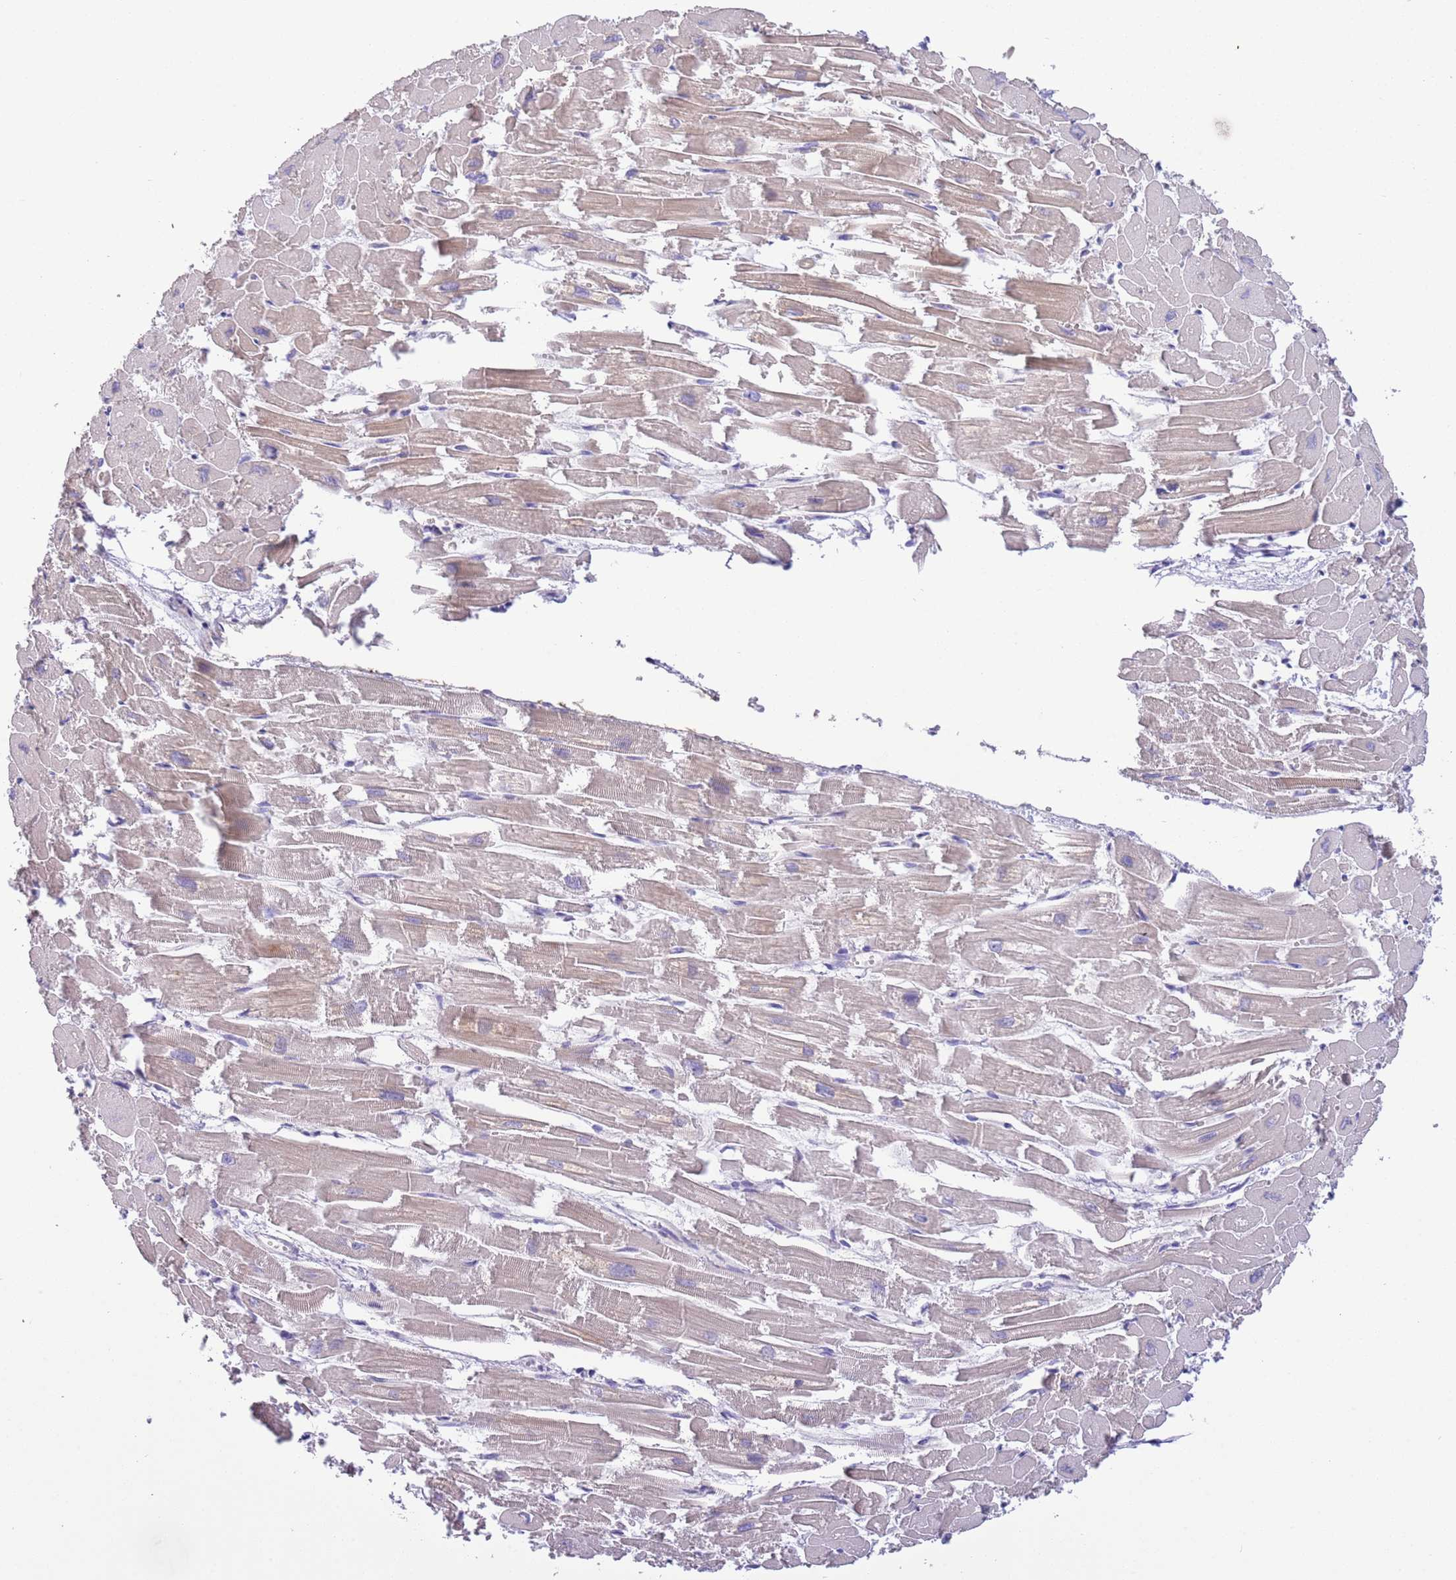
{"staining": {"intensity": "weak", "quantity": "<25%", "location": "cytoplasmic/membranous"}, "tissue": "heart muscle", "cell_type": "Cardiomyocytes", "image_type": "normal", "snomed": [{"axis": "morphology", "description": "Normal tissue, NOS"}, {"axis": "topography", "description": "Heart"}], "caption": "IHC of unremarkable heart muscle exhibits no expression in cardiomyocytes.", "gene": "SFTPA1", "patient": {"sex": "male", "age": 54}}